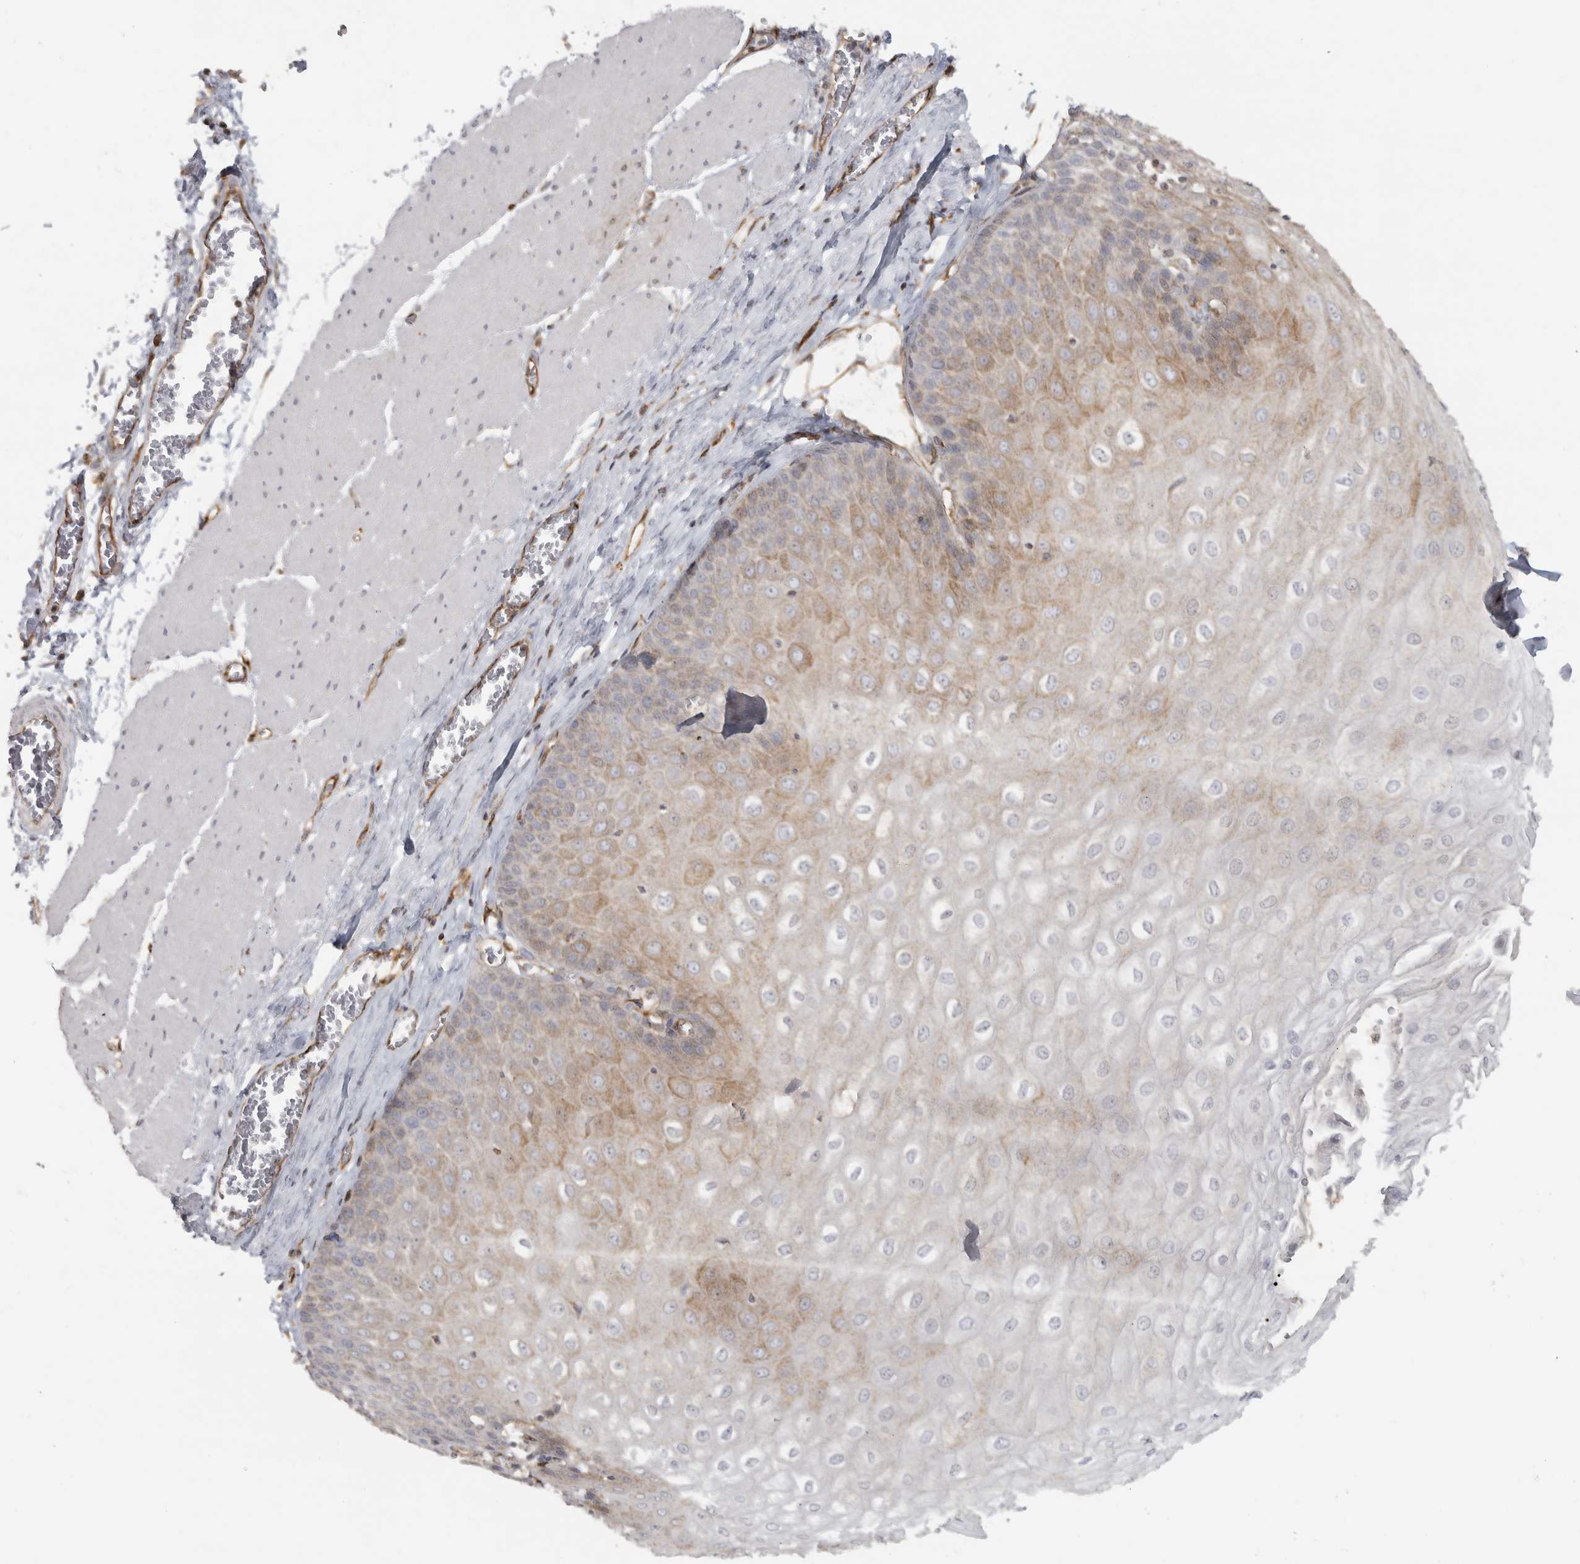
{"staining": {"intensity": "moderate", "quantity": "<25%", "location": "cytoplasmic/membranous"}, "tissue": "esophagus", "cell_type": "Squamous epithelial cells", "image_type": "normal", "snomed": [{"axis": "morphology", "description": "Normal tissue, NOS"}, {"axis": "topography", "description": "Esophagus"}], "caption": "Immunohistochemical staining of normal esophagus shows moderate cytoplasmic/membranous protein positivity in about <25% of squamous epithelial cells.", "gene": "HLA", "patient": {"sex": "male", "age": 60}}